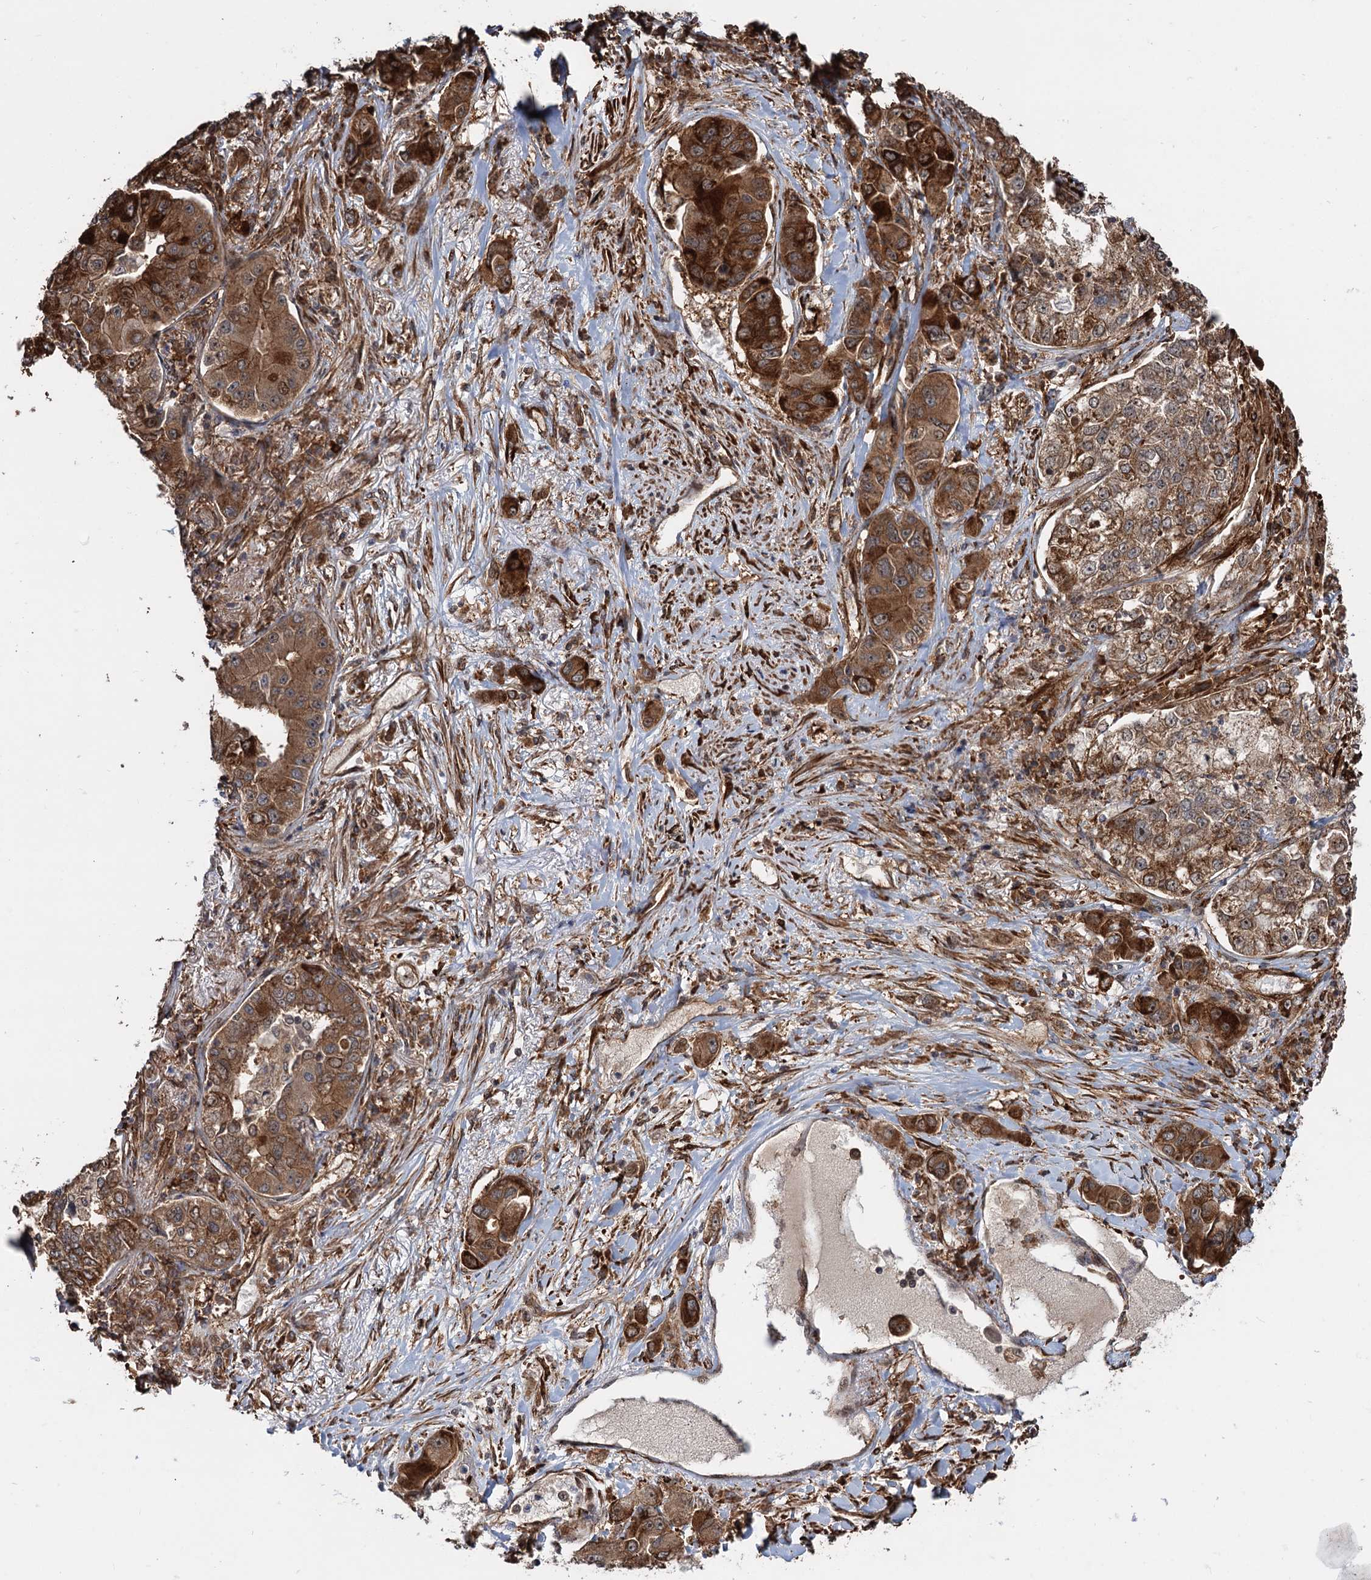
{"staining": {"intensity": "strong", "quantity": ">75%", "location": "cytoplasmic/membranous"}, "tissue": "lung cancer", "cell_type": "Tumor cells", "image_type": "cancer", "snomed": [{"axis": "morphology", "description": "Adenocarcinoma, NOS"}, {"axis": "topography", "description": "Lung"}], "caption": "Protein staining by IHC reveals strong cytoplasmic/membranous positivity in approximately >75% of tumor cells in lung cancer. (DAB (3,3'-diaminobenzidine) = brown stain, brightfield microscopy at high magnification).", "gene": "SNRNP25", "patient": {"sex": "male", "age": 49}}